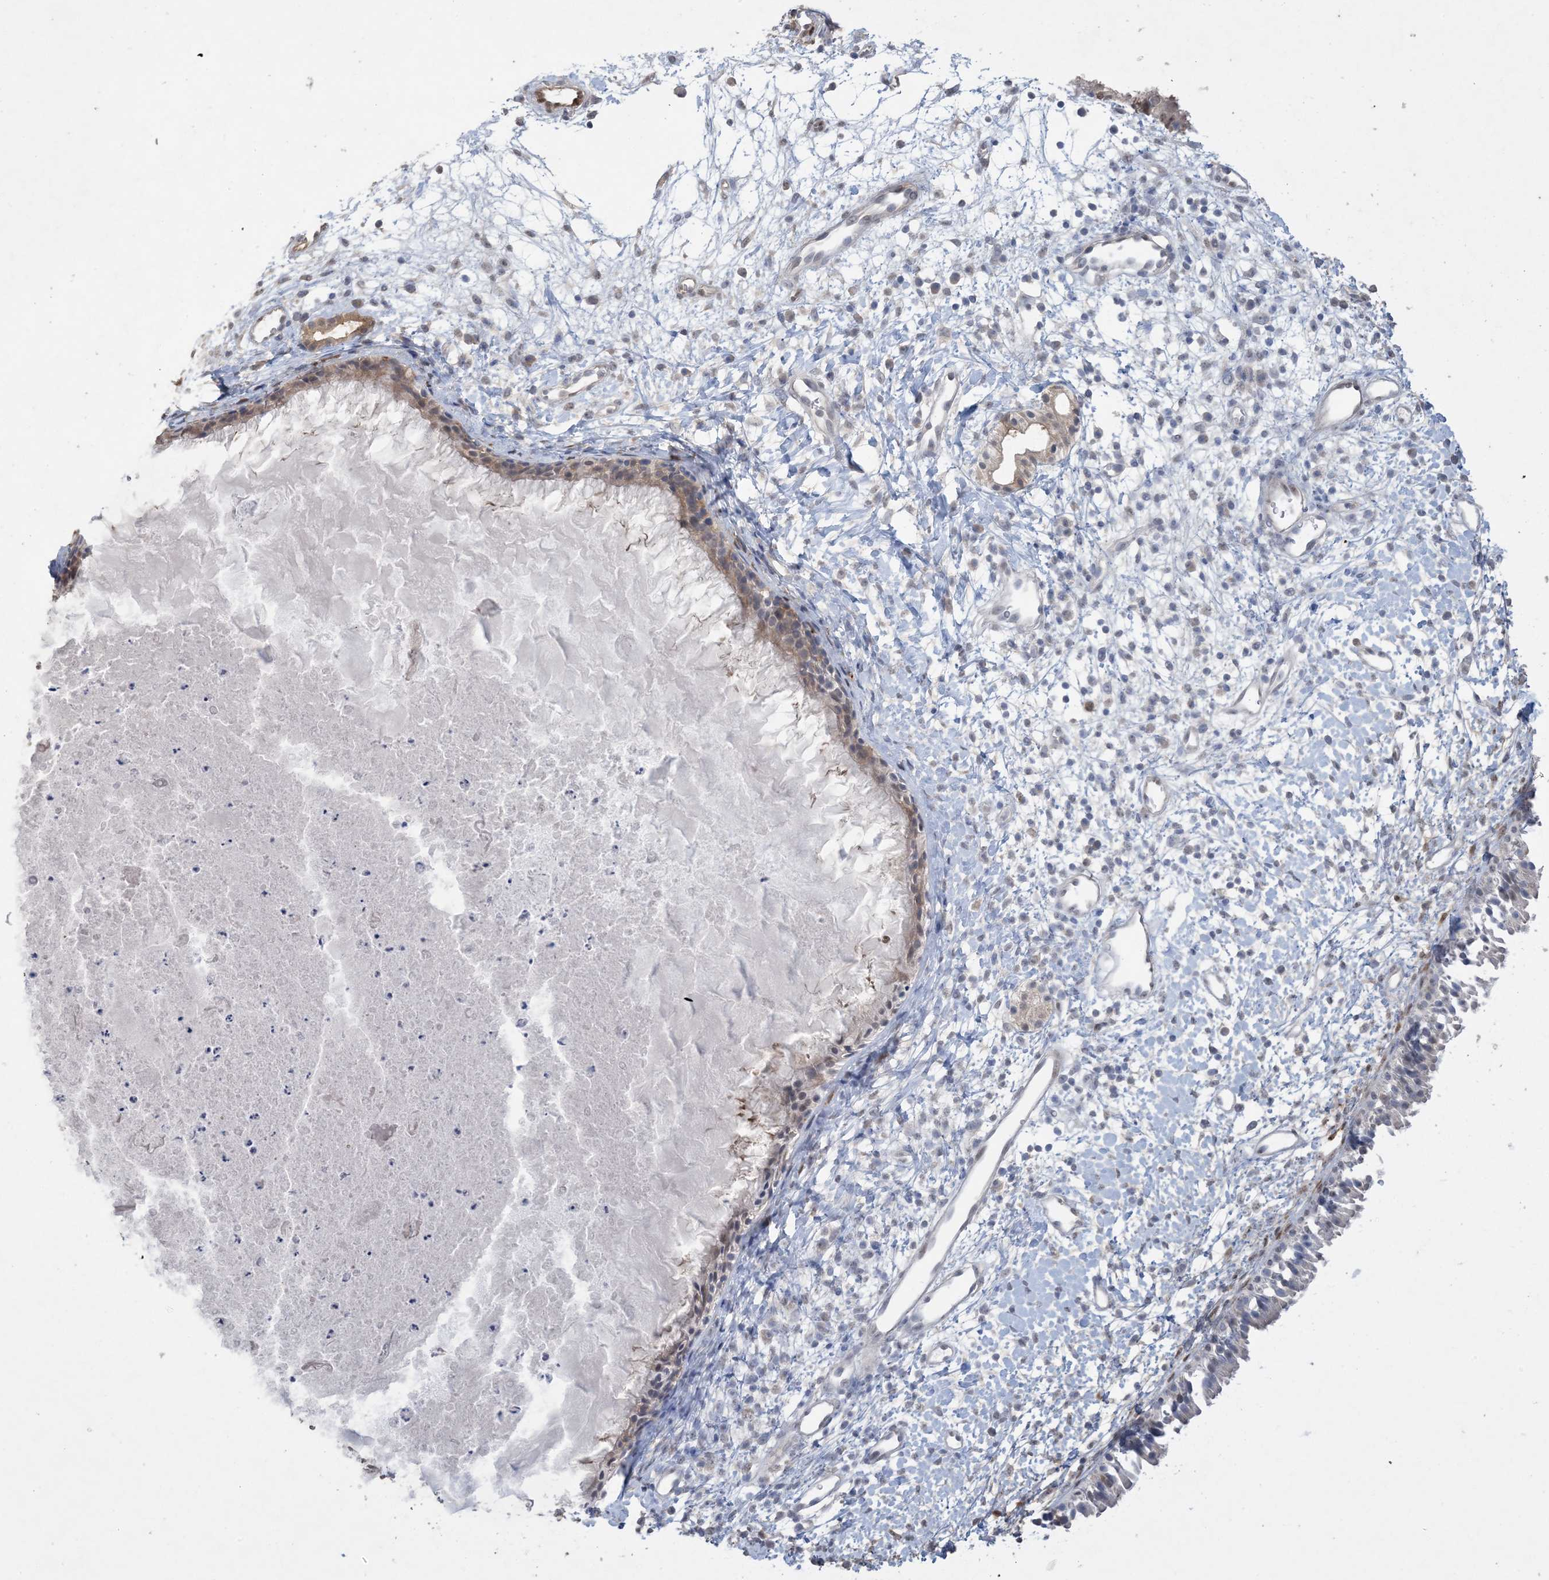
{"staining": {"intensity": "moderate", "quantity": ">75%", "location": "cytoplasmic/membranous"}, "tissue": "nasopharynx", "cell_type": "Respiratory epithelial cells", "image_type": "normal", "snomed": [{"axis": "morphology", "description": "Normal tissue, NOS"}, {"axis": "topography", "description": "Nasopharynx"}], "caption": "There is medium levels of moderate cytoplasmic/membranous staining in respiratory epithelial cells of unremarkable nasopharynx, as demonstrated by immunohistochemical staining (brown color).", "gene": "HMGCS1", "patient": {"sex": "male", "age": 22}}